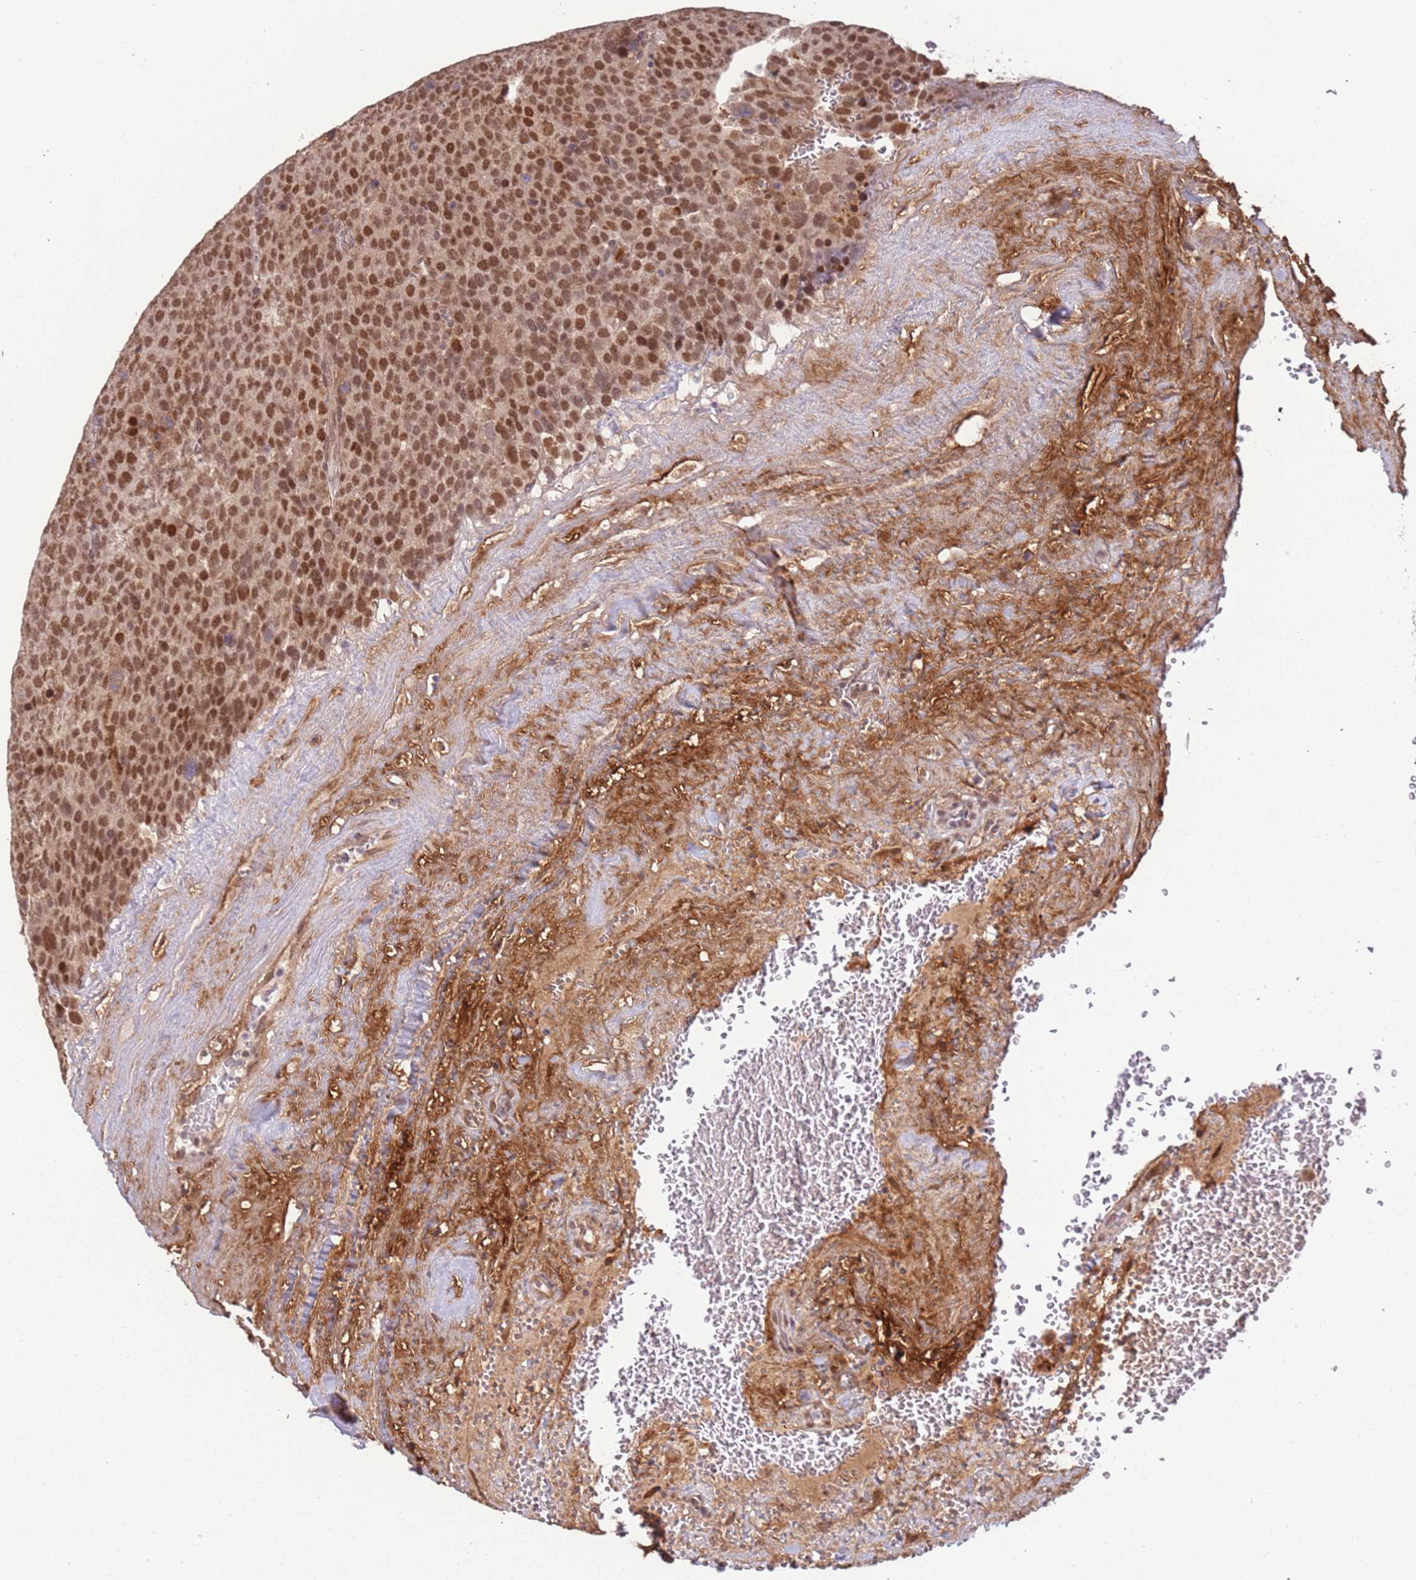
{"staining": {"intensity": "moderate", "quantity": ">75%", "location": "nuclear"}, "tissue": "testis cancer", "cell_type": "Tumor cells", "image_type": "cancer", "snomed": [{"axis": "morphology", "description": "Seminoma, NOS"}, {"axis": "topography", "description": "Testis"}], "caption": "This image demonstrates testis seminoma stained with IHC to label a protein in brown. The nuclear of tumor cells show moderate positivity for the protein. Nuclei are counter-stained blue.", "gene": "POLR3H", "patient": {"sex": "male", "age": 71}}